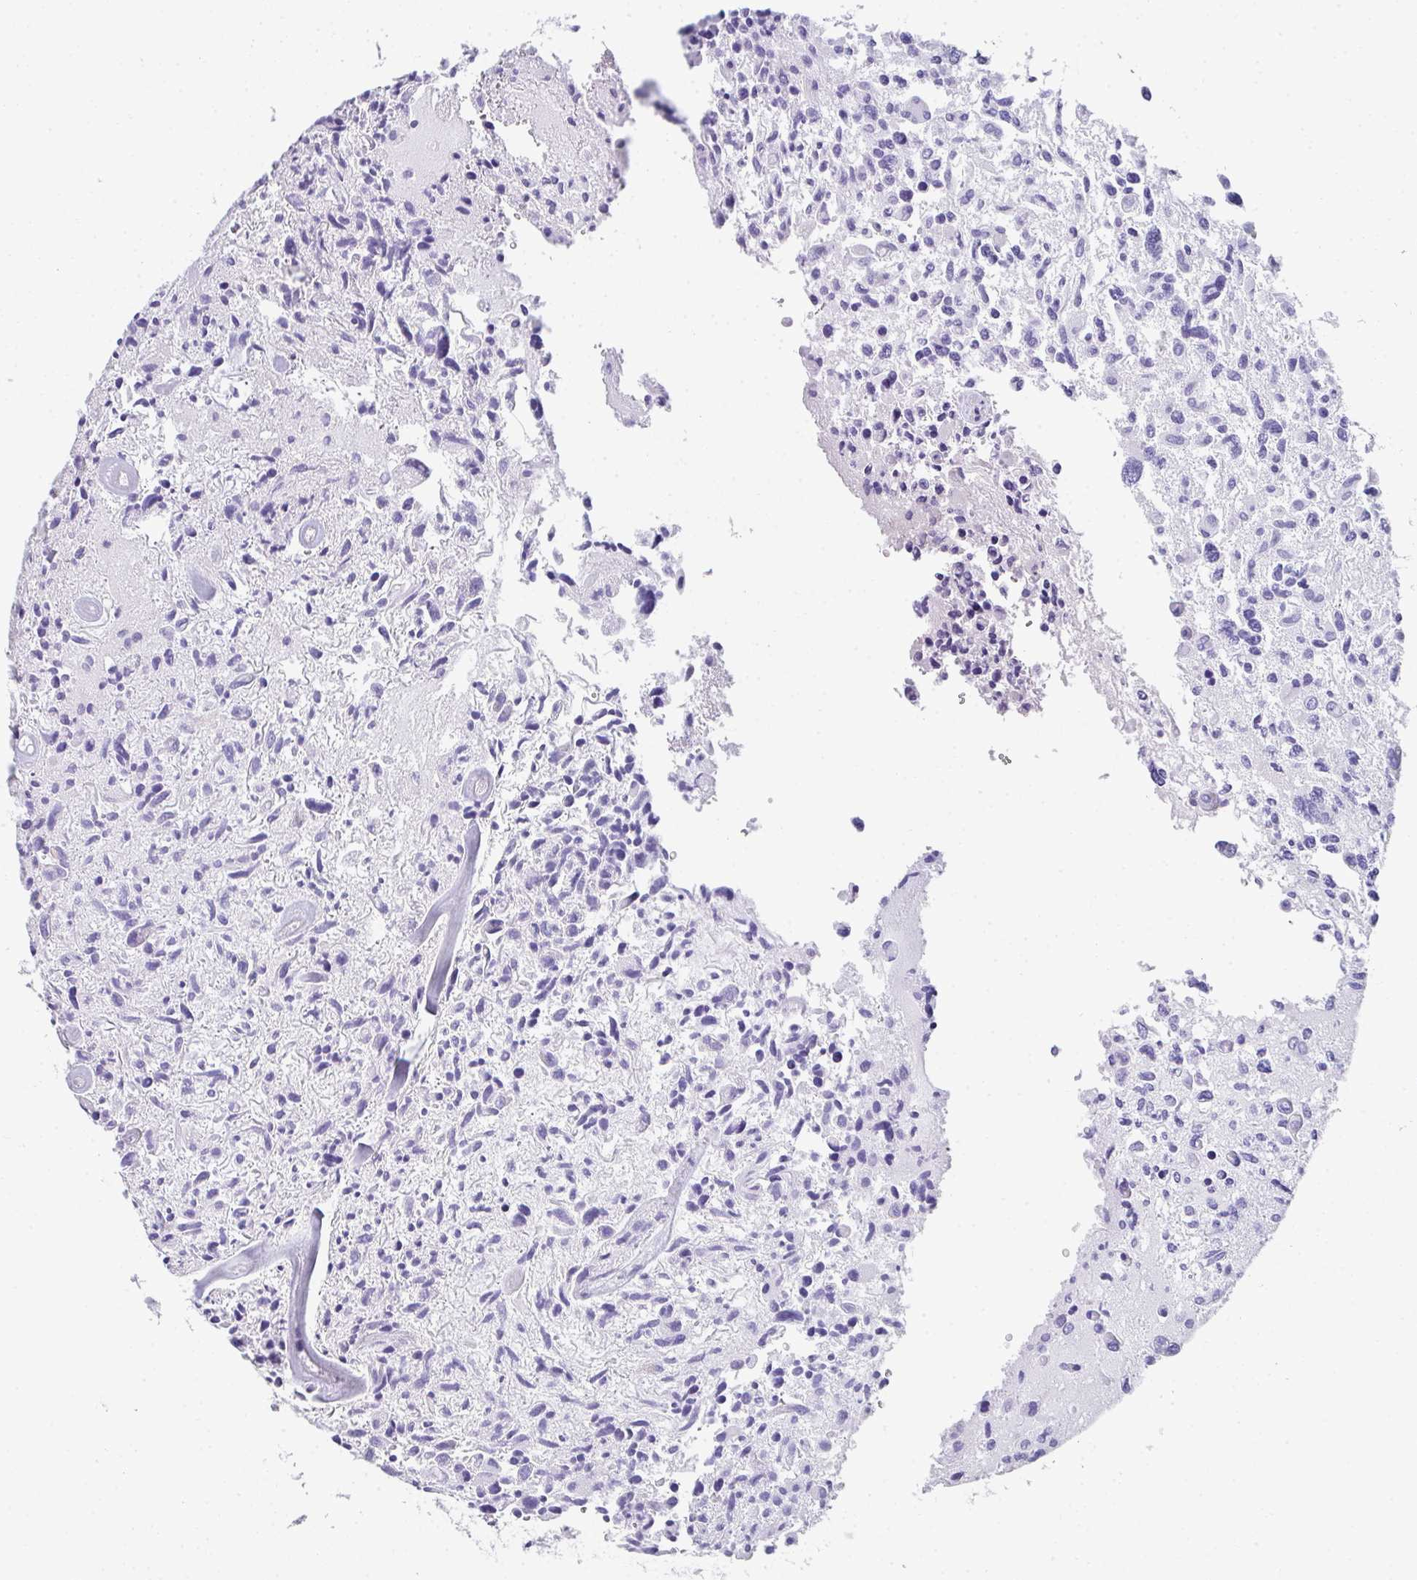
{"staining": {"intensity": "negative", "quantity": "none", "location": "none"}, "tissue": "glioma", "cell_type": "Tumor cells", "image_type": "cancer", "snomed": [{"axis": "morphology", "description": "Glioma, malignant, High grade"}, {"axis": "topography", "description": "Brain"}], "caption": "There is no significant staining in tumor cells of malignant high-grade glioma. (DAB (3,3'-diaminobenzidine) immunohistochemistry with hematoxylin counter stain).", "gene": "RLF", "patient": {"sex": "female", "age": 11}}